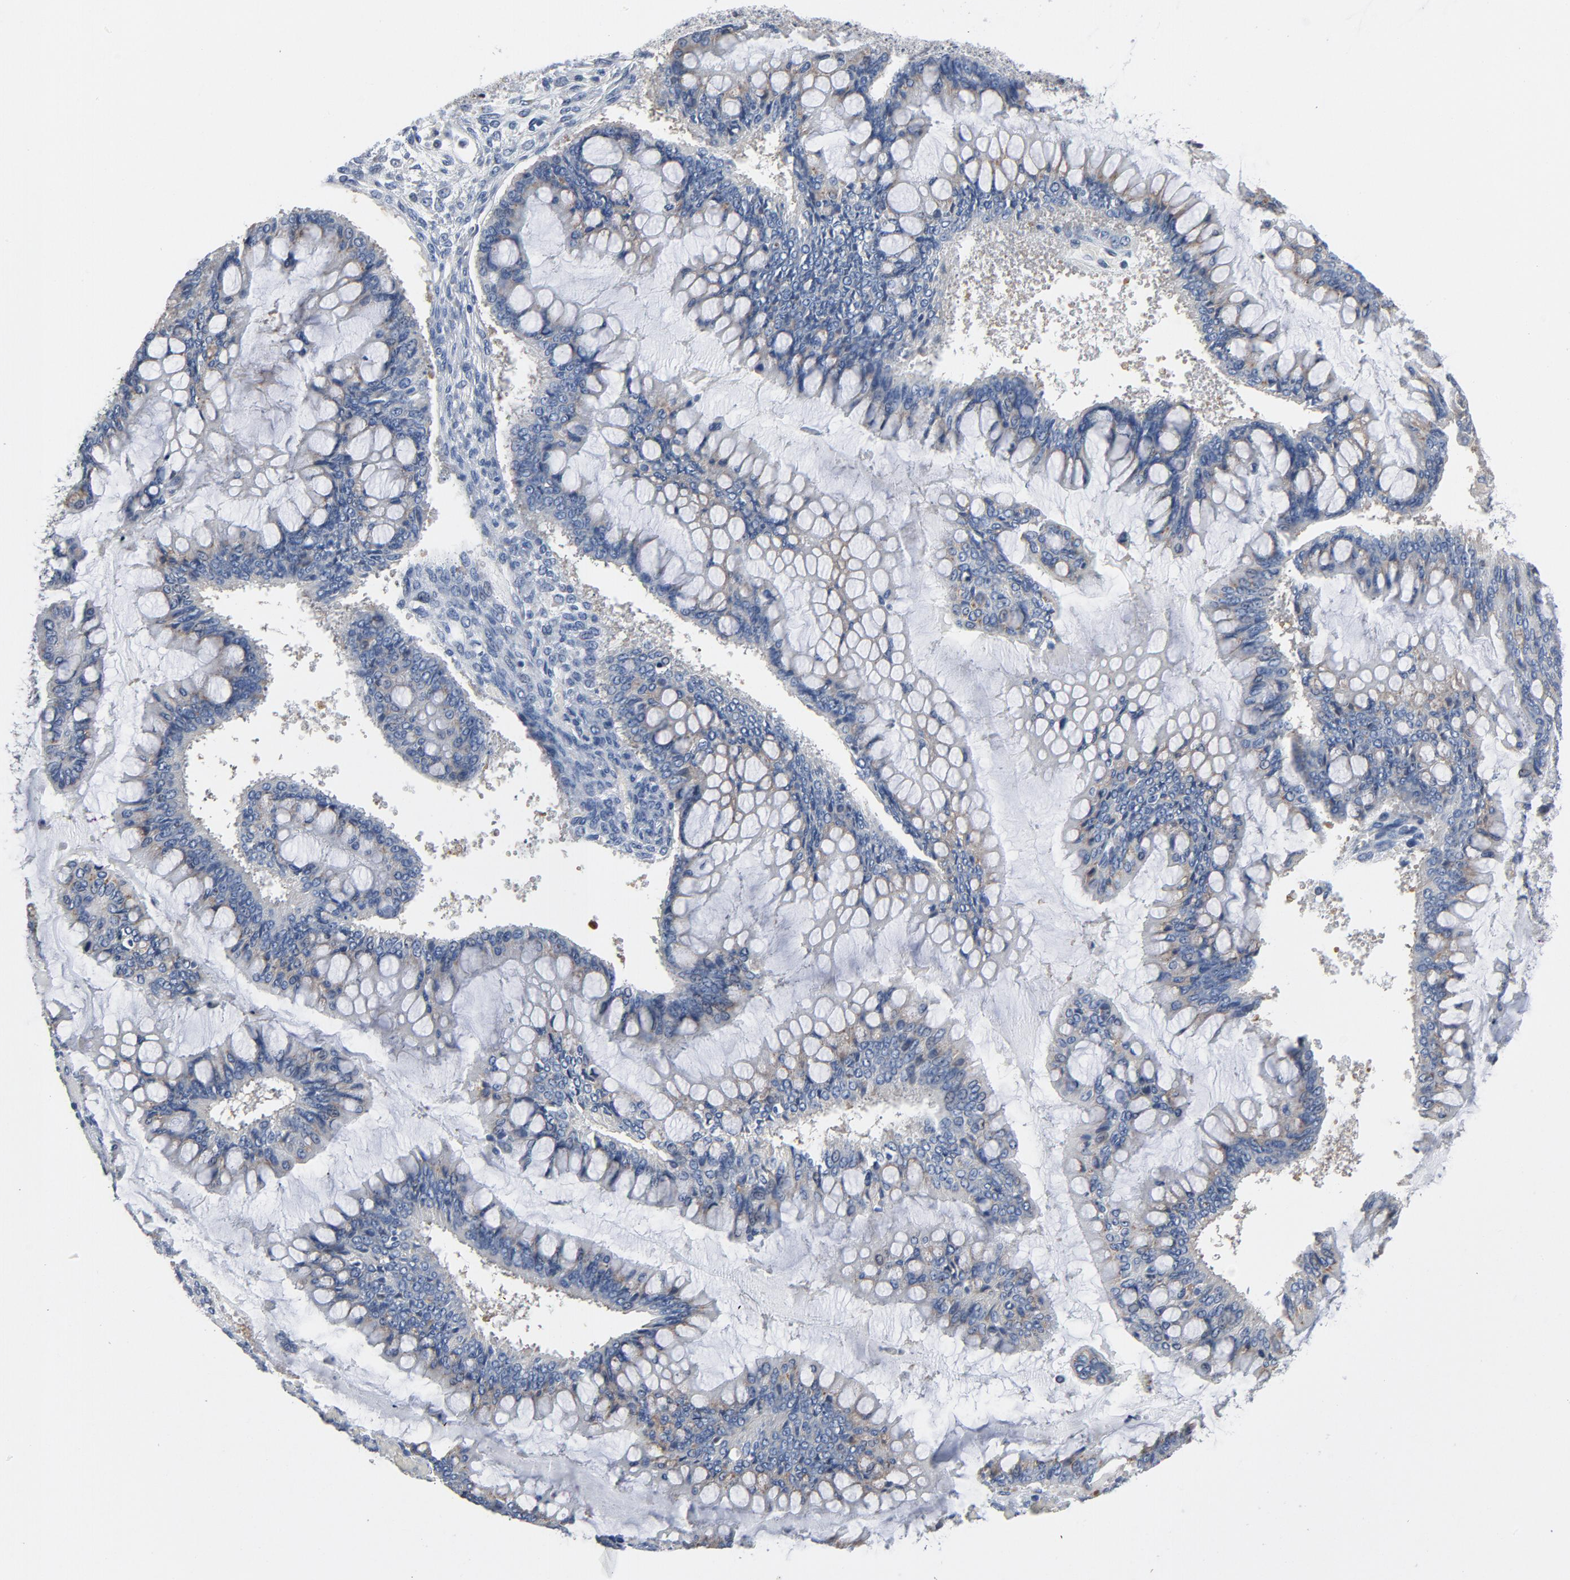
{"staining": {"intensity": "moderate", "quantity": "25%-75%", "location": "cytoplasmic/membranous"}, "tissue": "ovarian cancer", "cell_type": "Tumor cells", "image_type": "cancer", "snomed": [{"axis": "morphology", "description": "Cystadenocarcinoma, mucinous, NOS"}, {"axis": "topography", "description": "Ovary"}], "caption": "About 25%-75% of tumor cells in mucinous cystadenocarcinoma (ovarian) display moderate cytoplasmic/membranous protein expression as visualized by brown immunohistochemical staining.", "gene": "YIPF6", "patient": {"sex": "female", "age": 73}}